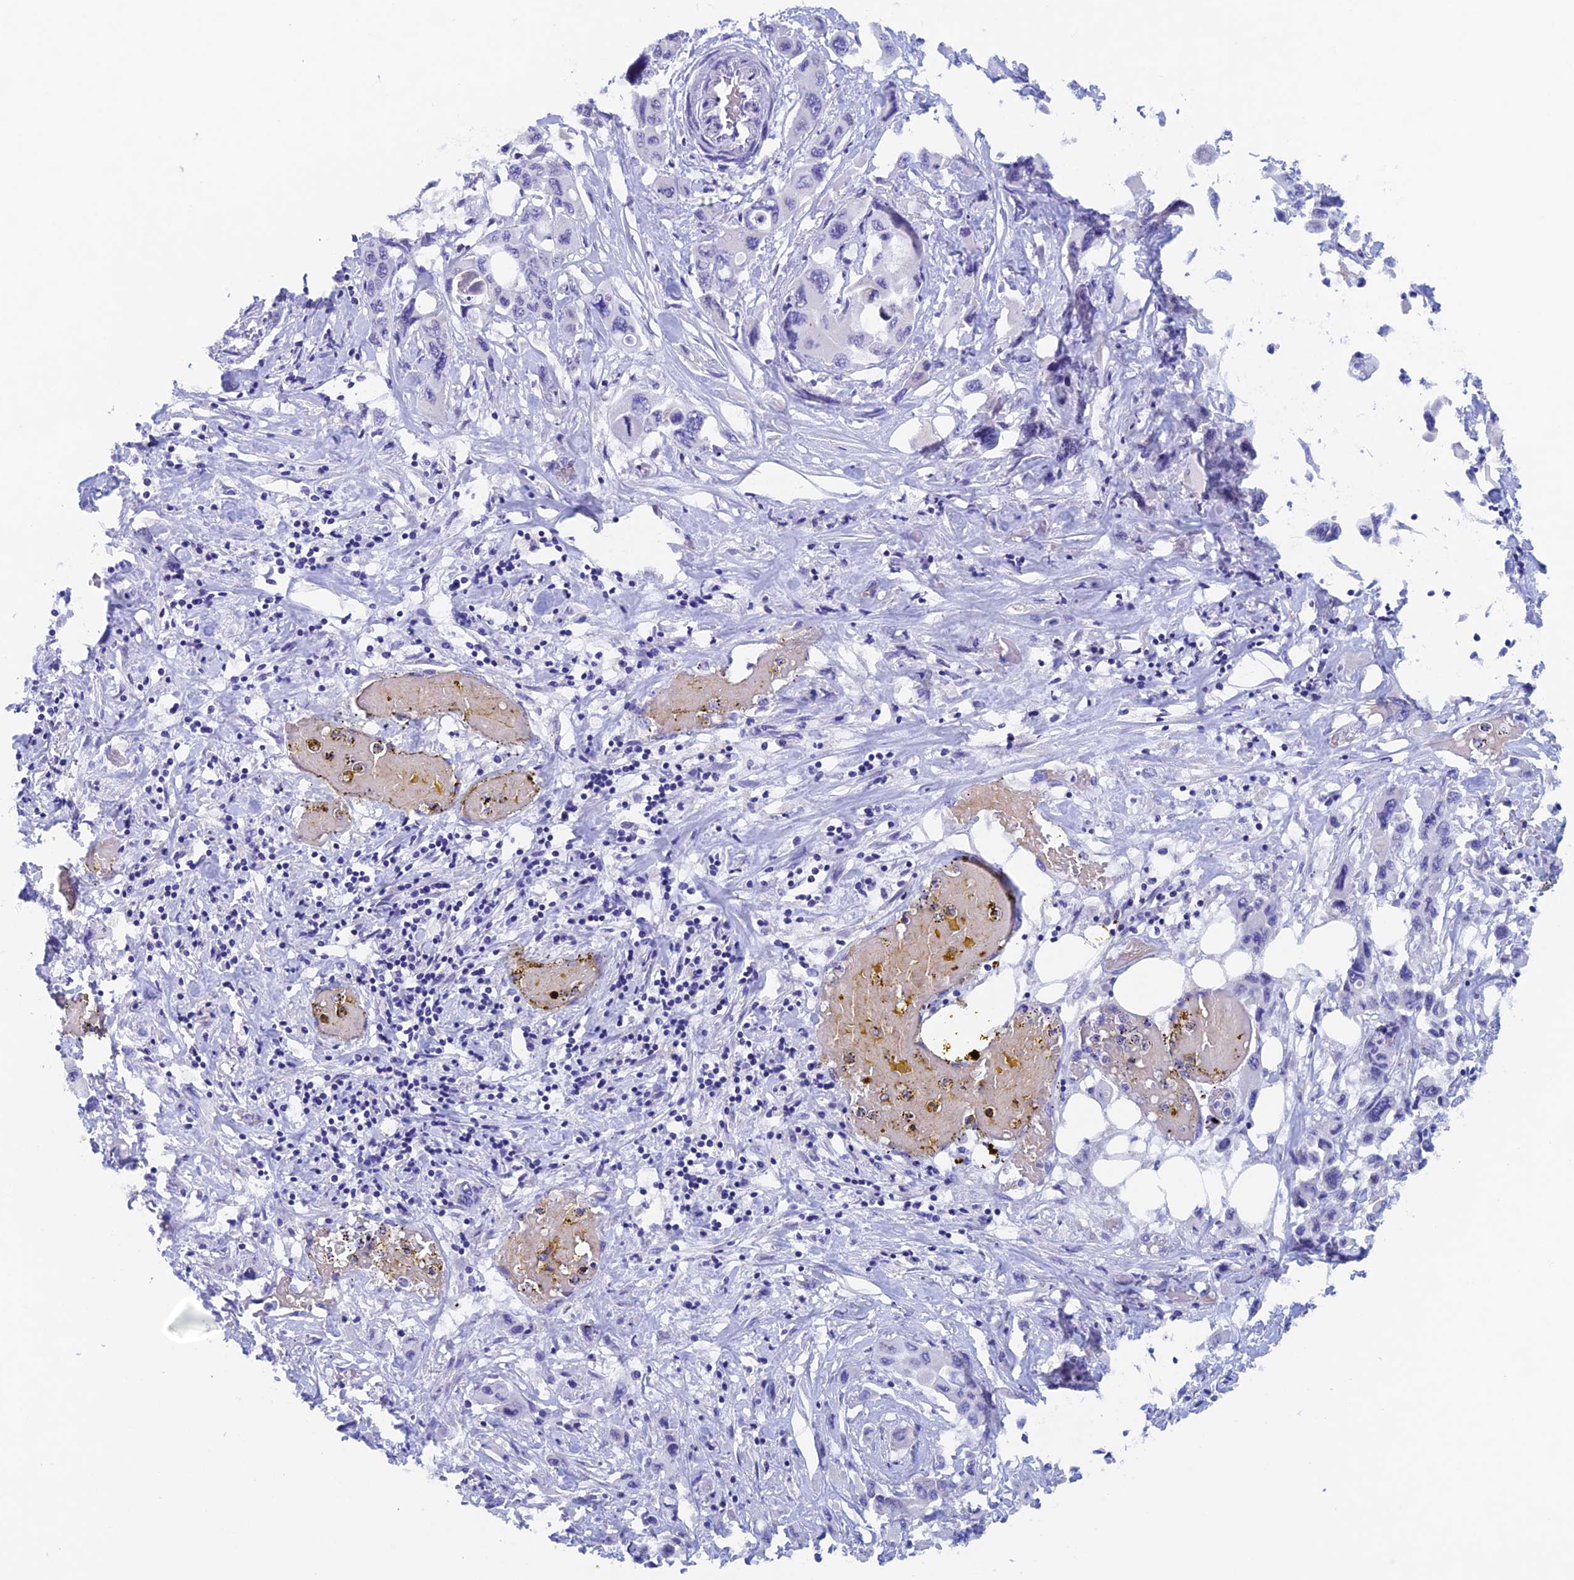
{"staining": {"intensity": "negative", "quantity": "none", "location": "none"}, "tissue": "pancreatic cancer", "cell_type": "Tumor cells", "image_type": "cancer", "snomed": [{"axis": "morphology", "description": "Adenocarcinoma, NOS"}, {"axis": "topography", "description": "Pancreas"}], "caption": "High magnification brightfield microscopy of pancreatic cancer stained with DAB (brown) and counterstained with hematoxylin (blue): tumor cells show no significant positivity.", "gene": "PSMC3IP", "patient": {"sex": "male", "age": 92}}